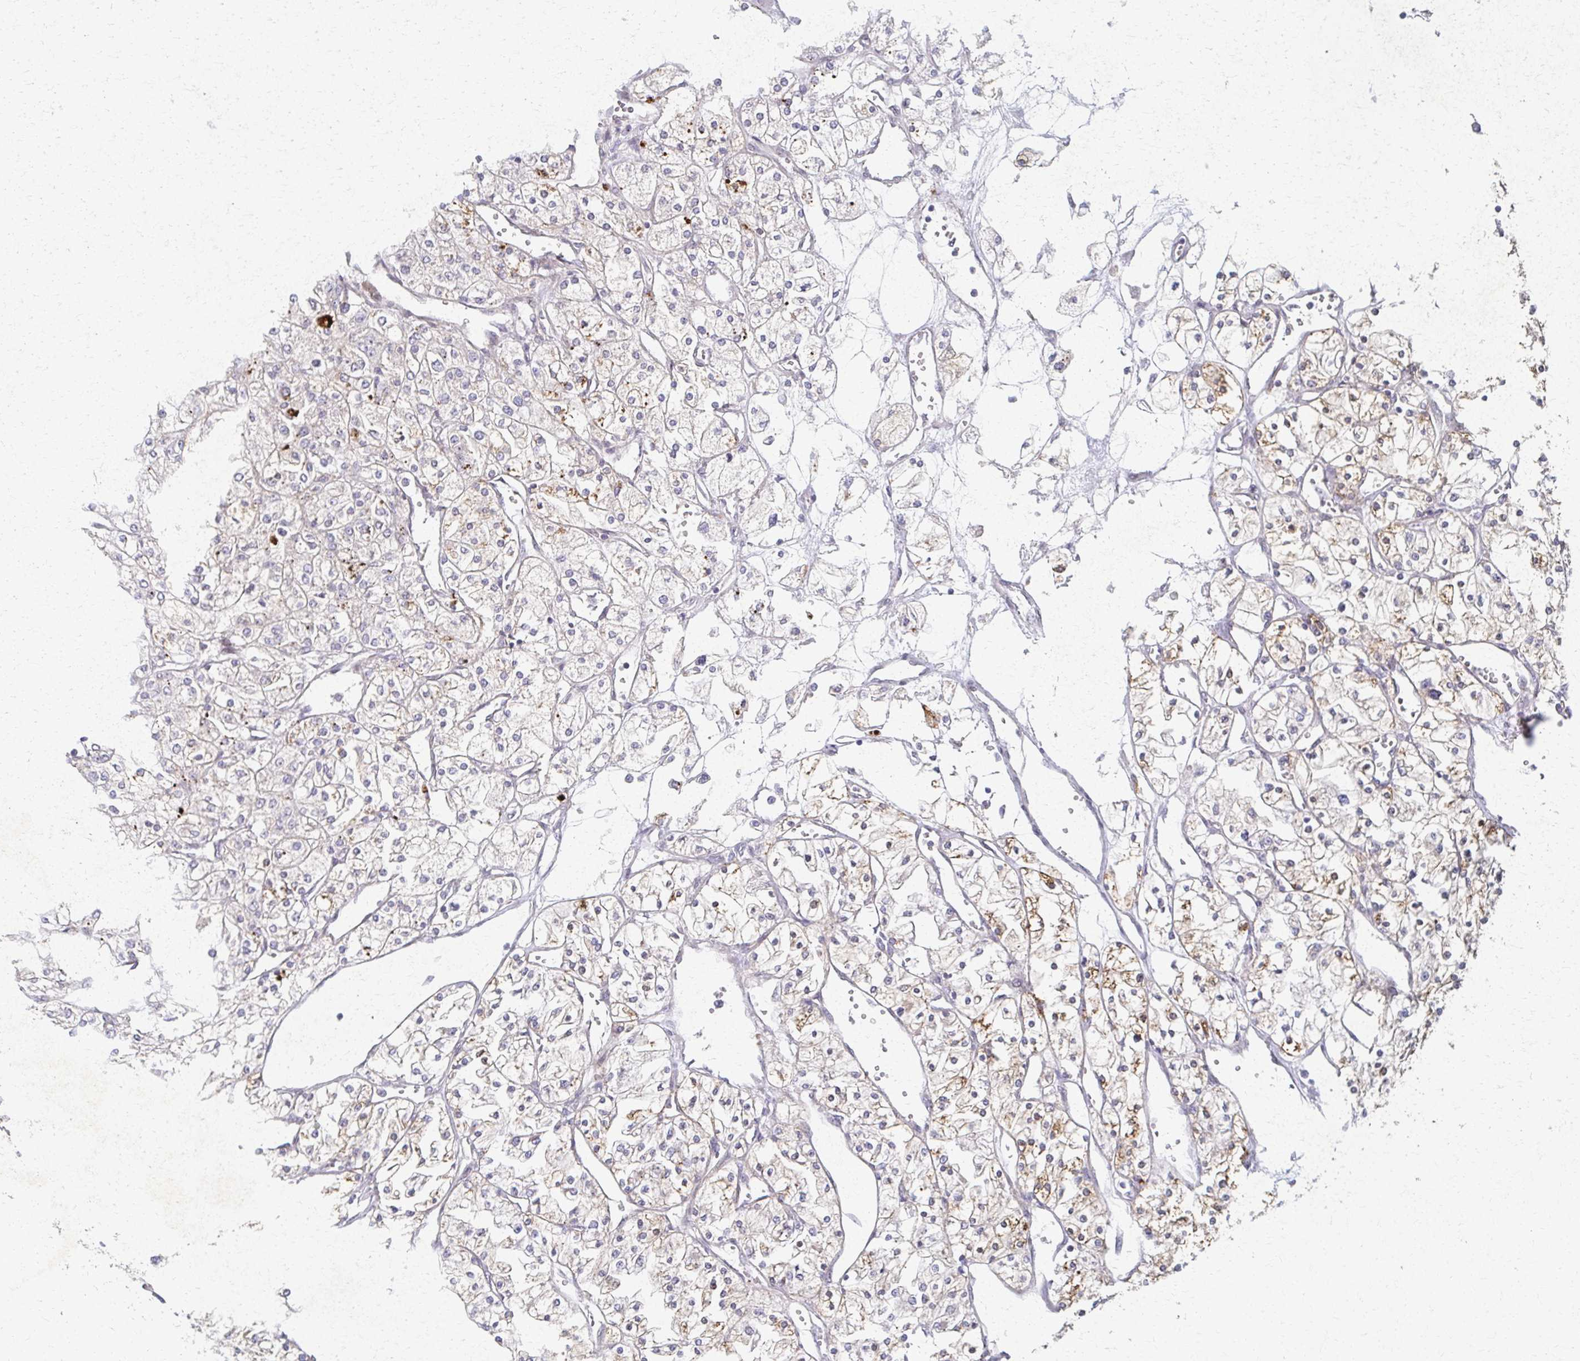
{"staining": {"intensity": "moderate", "quantity": "25%-75%", "location": "cytoplasmic/membranous"}, "tissue": "renal cancer", "cell_type": "Tumor cells", "image_type": "cancer", "snomed": [{"axis": "morphology", "description": "Adenocarcinoma, NOS"}, {"axis": "topography", "description": "Kidney"}], "caption": "Protein expression analysis of renal cancer (adenocarcinoma) reveals moderate cytoplasmic/membranous staining in approximately 25%-75% of tumor cells.", "gene": "EOLA2", "patient": {"sex": "male", "age": 80}}